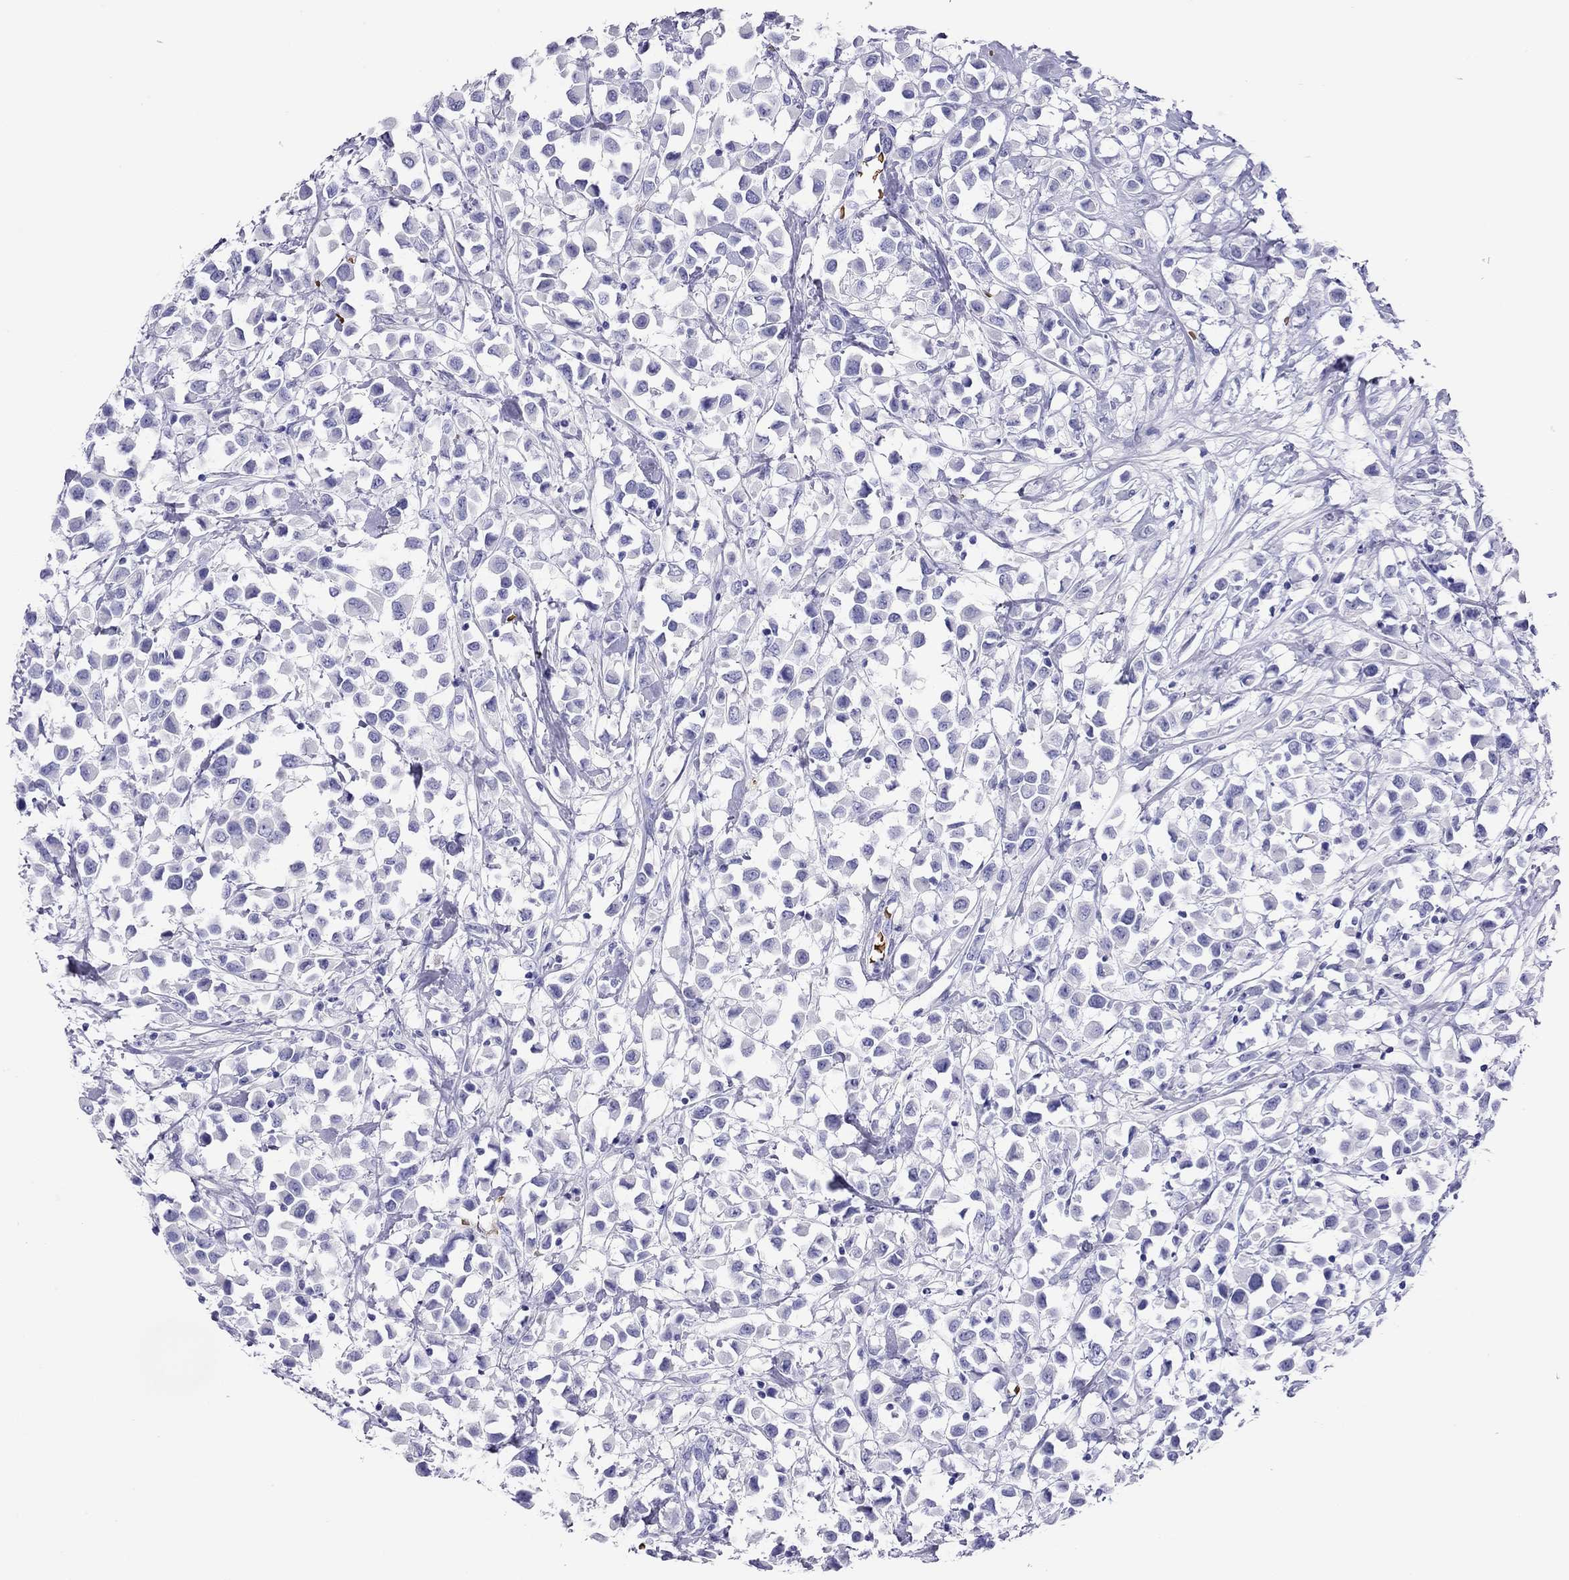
{"staining": {"intensity": "negative", "quantity": "none", "location": "none"}, "tissue": "breast cancer", "cell_type": "Tumor cells", "image_type": "cancer", "snomed": [{"axis": "morphology", "description": "Duct carcinoma"}, {"axis": "topography", "description": "Breast"}], "caption": "IHC of breast cancer (infiltrating ductal carcinoma) shows no staining in tumor cells.", "gene": "PTPRN", "patient": {"sex": "female", "age": 61}}